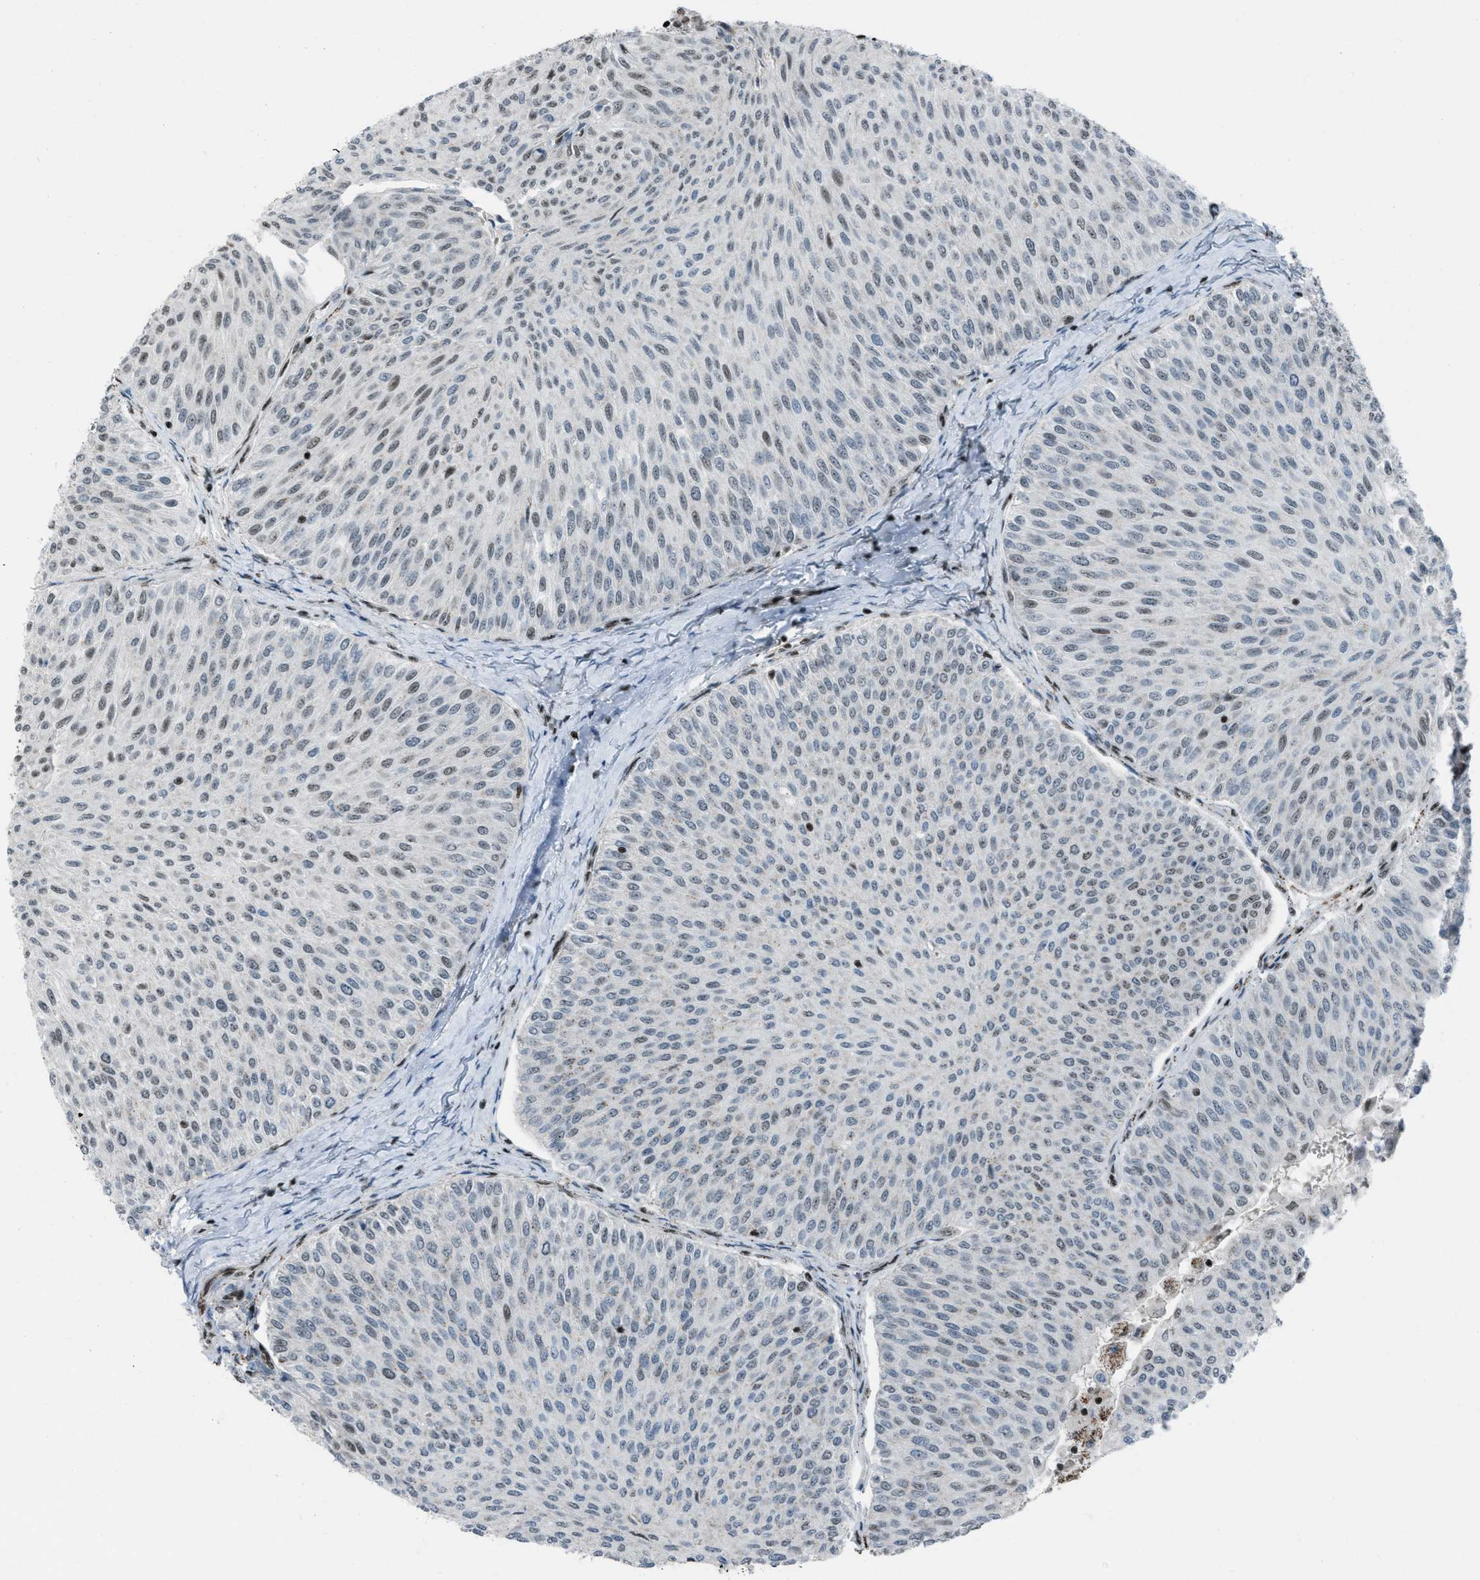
{"staining": {"intensity": "moderate", "quantity": "25%-75%", "location": "nuclear"}, "tissue": "urothelial cancer", "cell_type": "Tumor cells", "image_type": "cancer", "snomed": [{"axis": "morphology", "description": "Urothelial carcinoma, Low grade"}, {"axis": "topography", "description": "Urinary bladder"}], "caption": "Brown immunohistochemical staining in human urothelial carcinoma (low-grade) reveals moderate nuclear staining in about 25%-75% of tumor cells.", "gene": "SLFN5", "patient": {"sex": "male", "age": 78}}